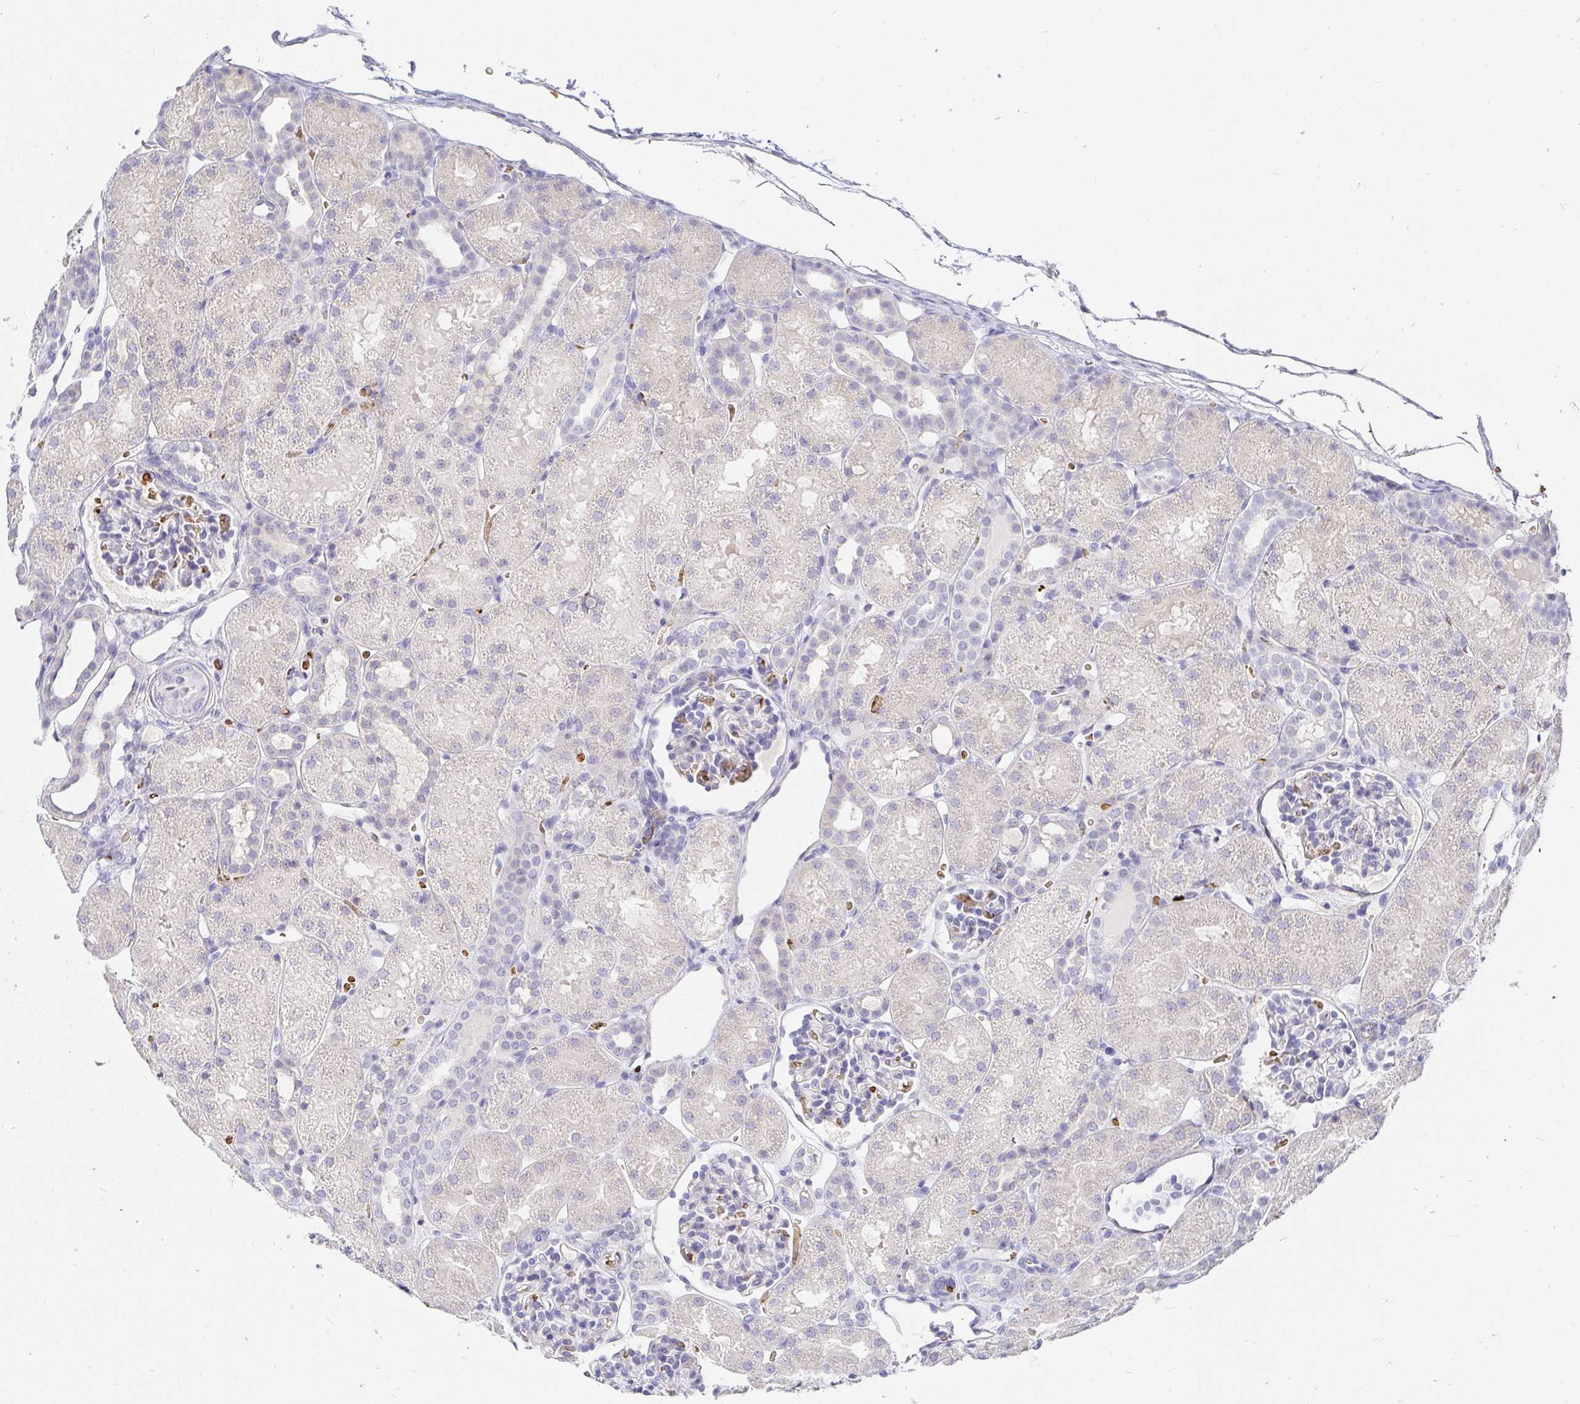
{"staining": {"intensity": "negative", "quantity": "none", "location": "none"}, "tissue": "kidney", "cell_type": "Cells in glomeruli", "image_type": "normal", "snomed": [{"axis": "morphology", "description": "Normal tissue, NOS"}, {"axis": "topography", "description": "Kidney"}], "caption": "A micrograph of human kidney is negative for staining in cells in glomeruli. The staining was performed using DAB to visualize the protein expression in brown, while the nuclei were stained in blue with hematoxylin (Magnification: 20x).", "gene": "FGF21", "patient": {"sex": "male", "age": 2}}